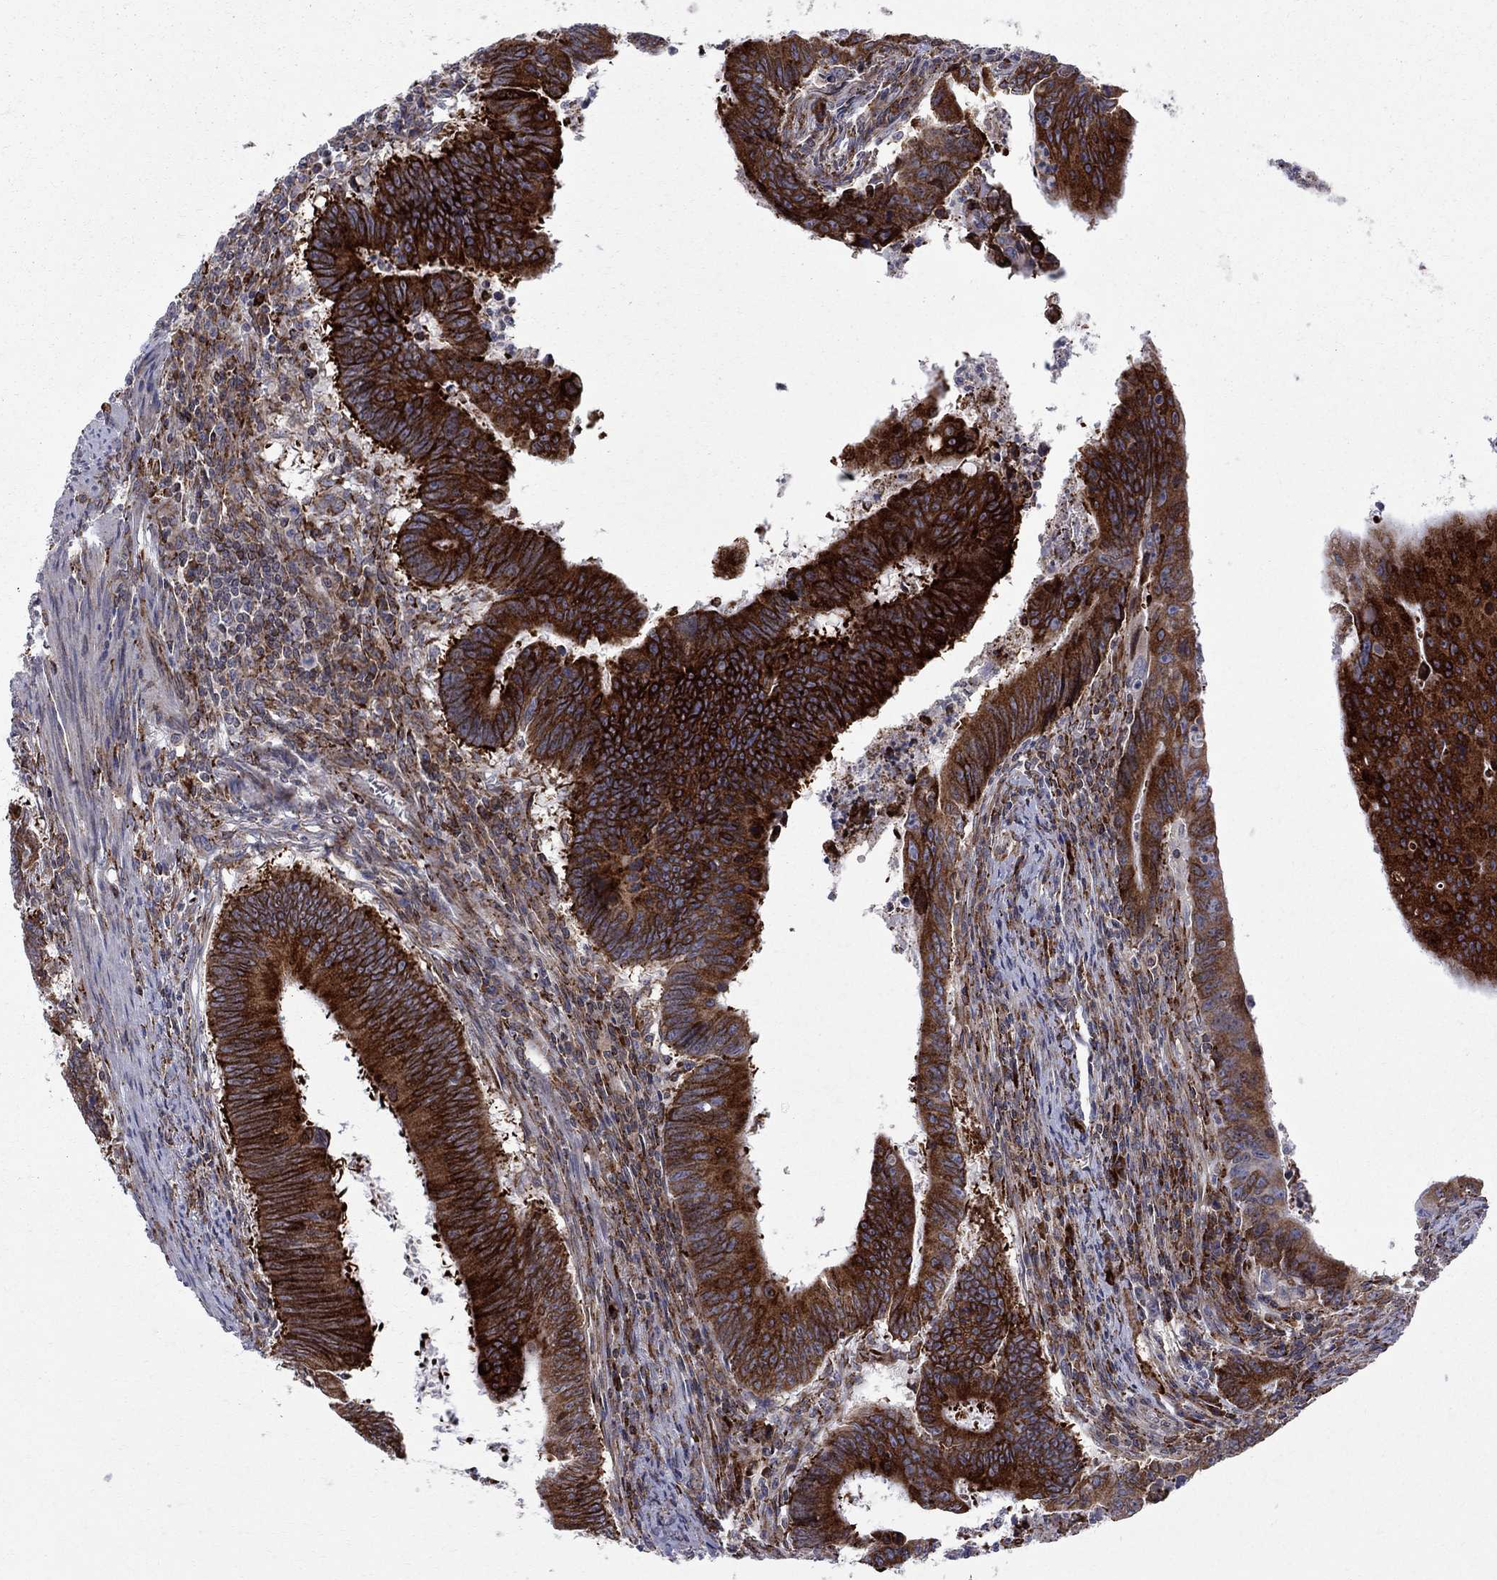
{"staining": {"intensity": "strong", "quantity": ">75%", "location": "cytoplasmic/membranous"}, "tissue": "colorectal cancer", "cell_type": "Tumor cells", "image_type": "cancer", "snomed": [{"axis": "morphology", "description": "Adenocarcinoma, NOS"}, {"axis": "topography", "description": "Colon"}], "caption": "An immunohistochemistry (IHC) image of neoplastic tissue is shown. Protein staining in brown highlights strong cytoplasmic/membranous positivity in adenocarcinoma (colorectal) within tumor cells. The staining was performed using DAB (3,3'-diaminobenzidine) to visualize the protein expression in brown, while the nuclei were stained in blue with hematoxylin (Magnification: 20x).", "gene": "CAB39L", "patient": {"sex": "female", "age": 87}}